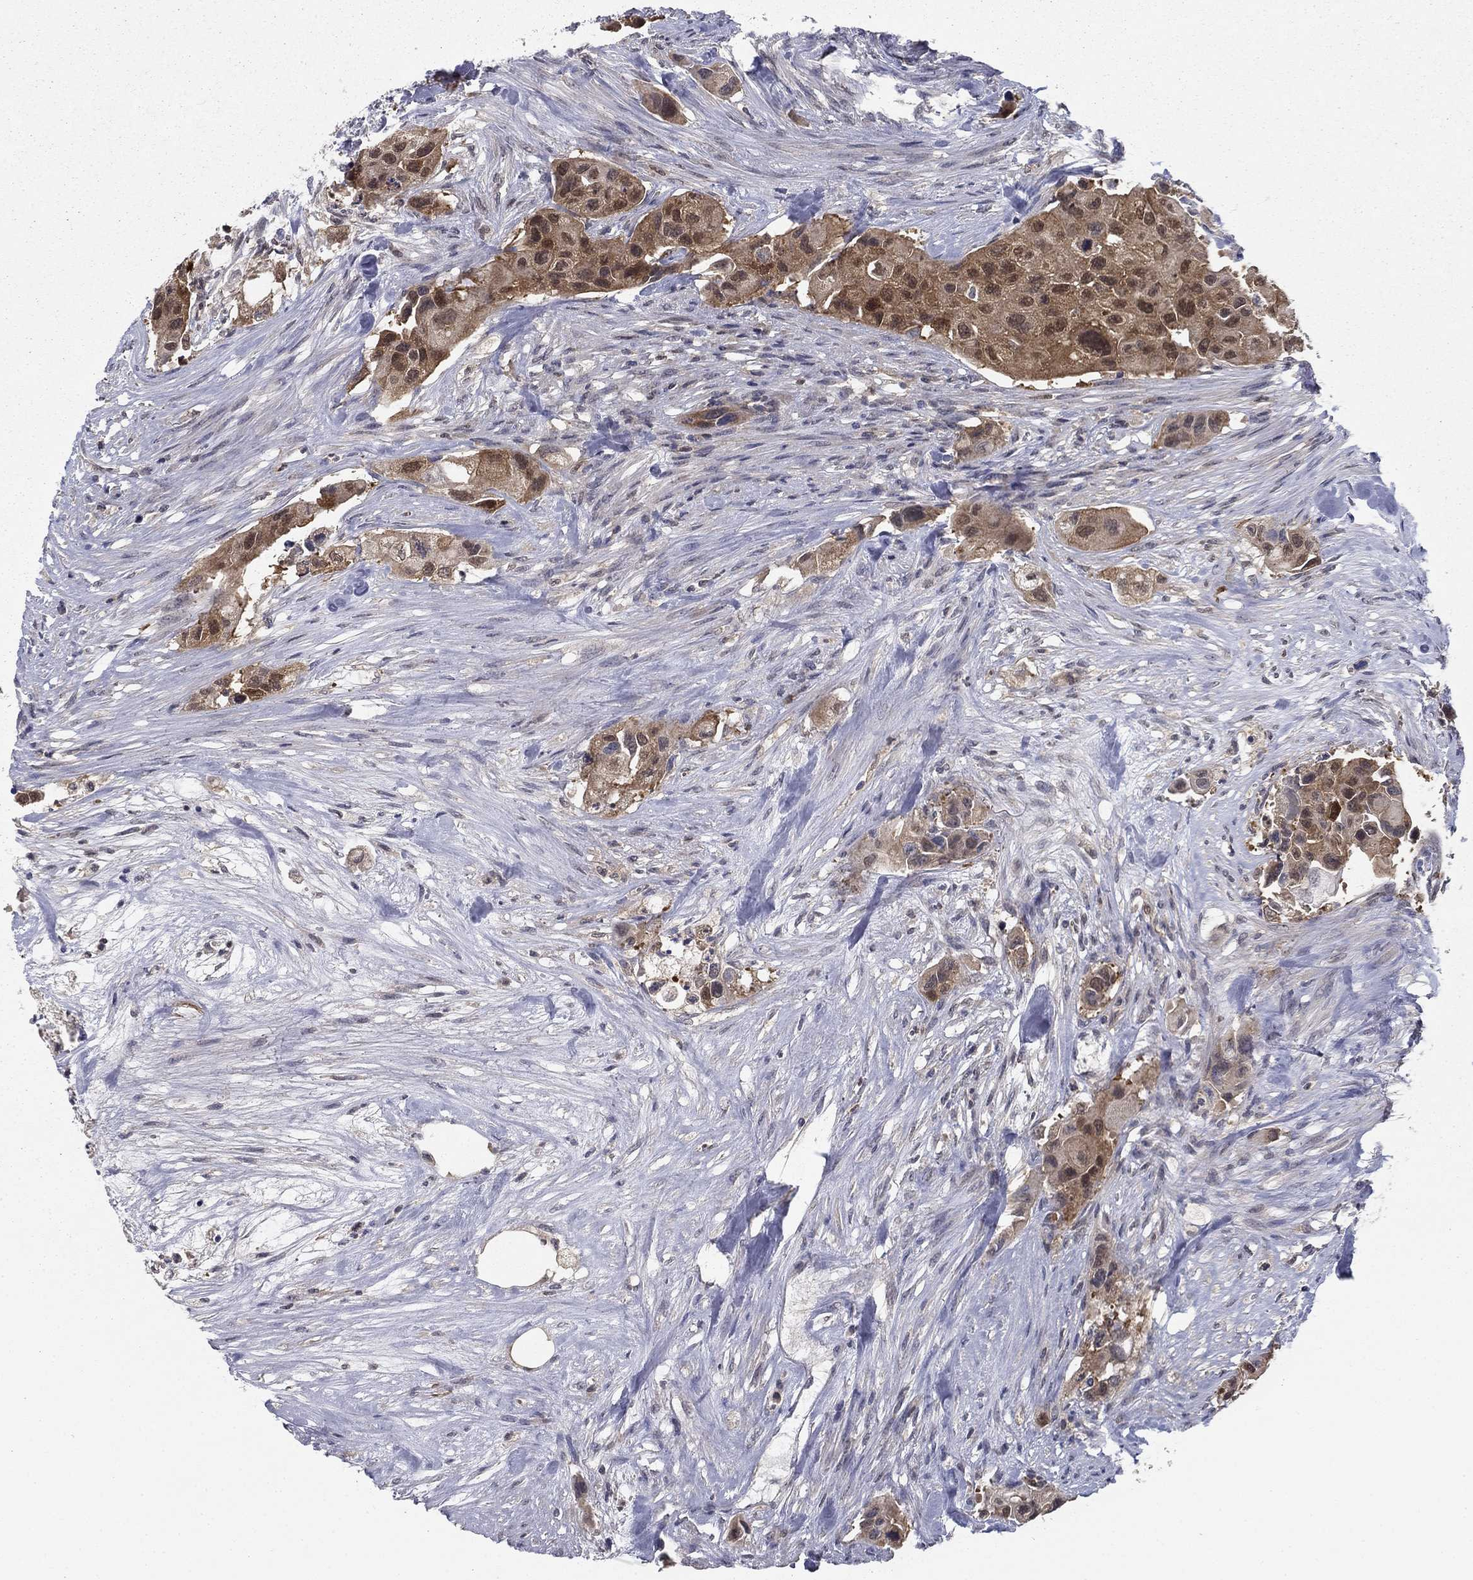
{"staining": {"intensity": "moderate", "quantity": "<25%", "location": "cytoplasmic/membranous,nuclear"}, "tissue": "urothelial cancer", "cell_type": "Tumor cells", "image_type": "cancer", "snomed": [{"axis": "morphology", "description": "Urothelial carcinoma, High grade"}, {"axis": "topography", "description": "Urinary bladder"}], "caption": "Protein staining by immunohistochemistry shows moderate cytoplasmic/membranous and nuclear staining in about <25% of tumor cells in high-grade urothelial carcinoma. (DAB IHC with brightfield microscopy, high magnification).", "gene": "NIT2", "patient": {"sex": "female", "age": 73}}